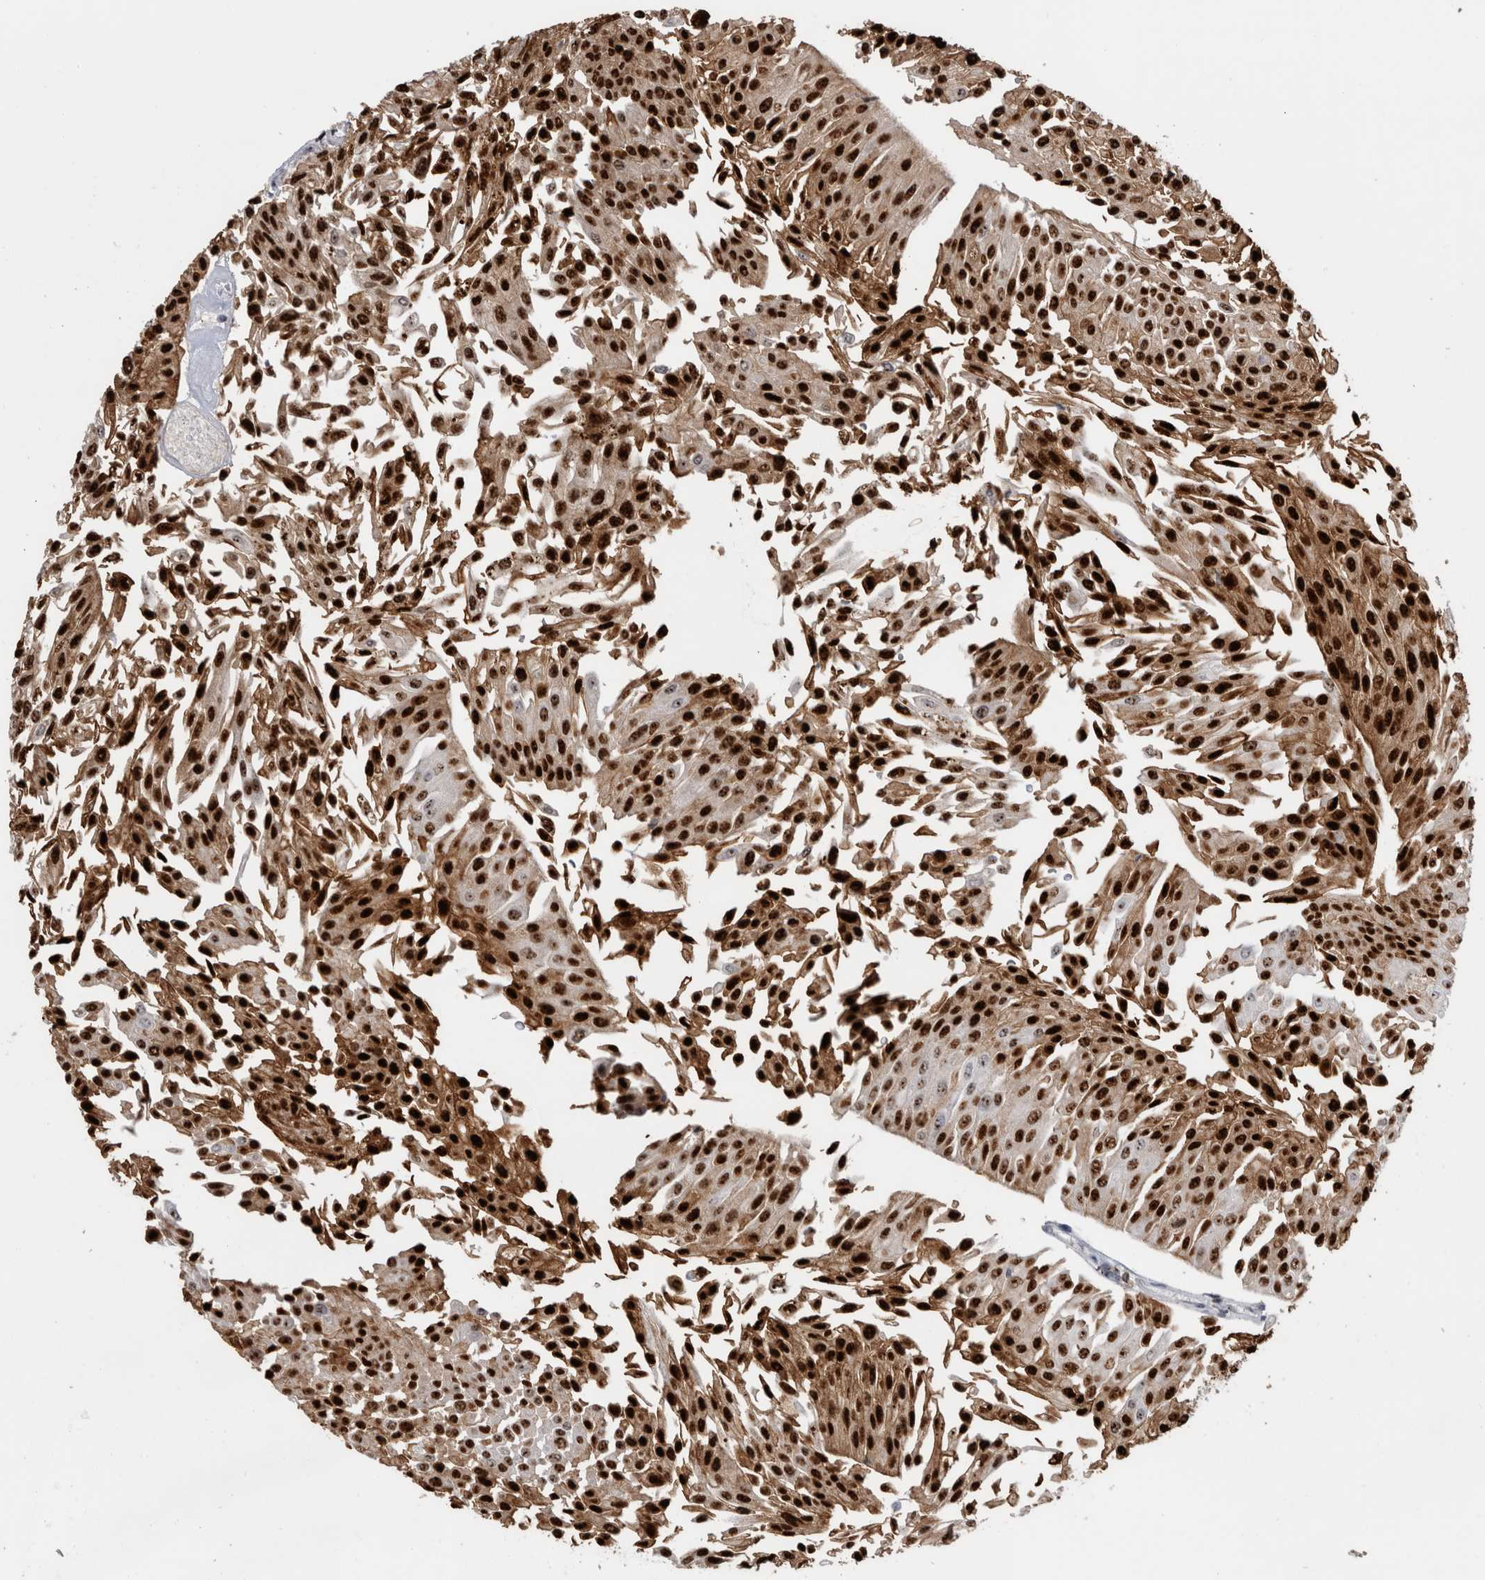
{"staining": {"intensity": "strong", "quantity": ">75%", "location": "cytoplasmic/membranous,nuclear"}, "tissue": "urothelial cancer", "cell_type": "Tumor cells", "image_type": "cancer", "snomed": [{"axis": "morphology", "description": "Urothelial carcinoma, Low grade"}, {"axis": "topography", "description": "Urinary bladder"}], "caption": "This histopathology image shows immunohistochemistry staining of urothelial carcinoma (low-grade), with high strong cytoplasmic/membranous and nuclear expression in approximately >75% of tumor cells.", "gene": "TDRD7", "patient": {"sex": "male", "age": 67}}